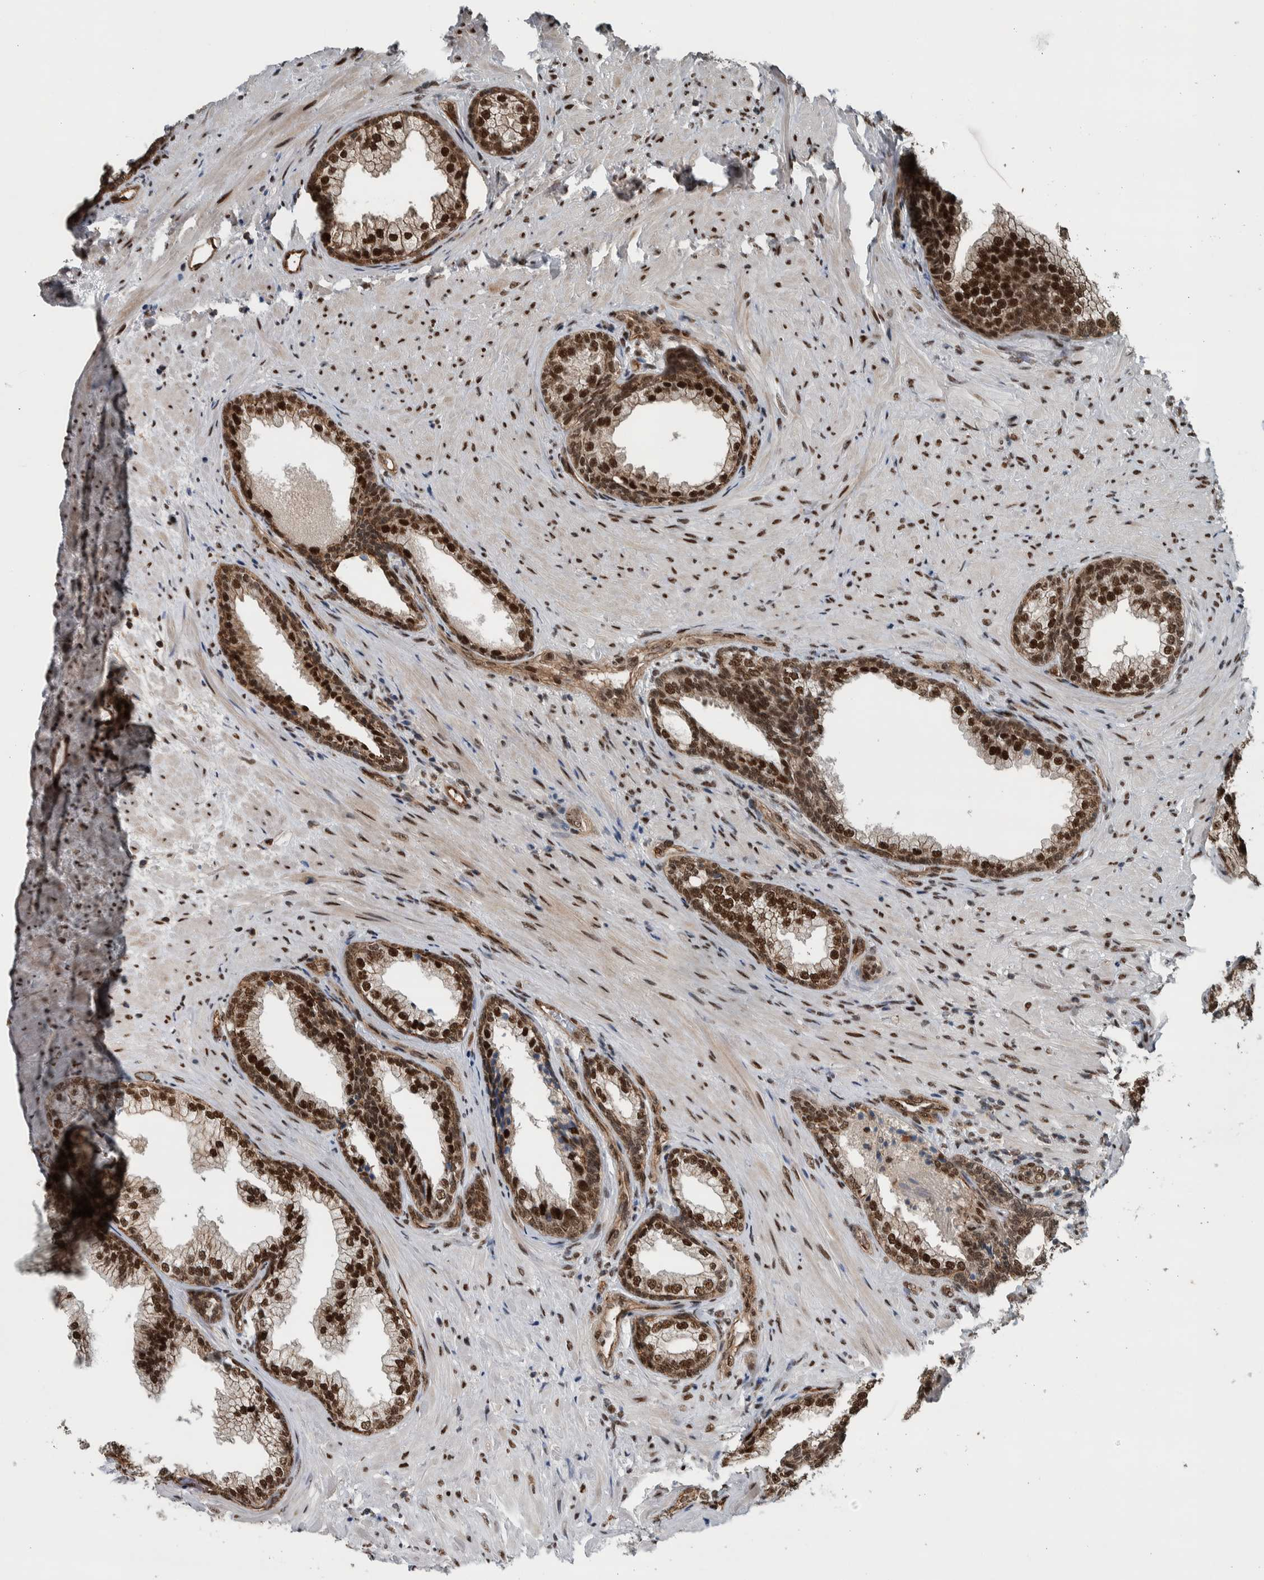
{"staining": {"intensity": "strong", "quantity": ">75%", "location": "cytoplasmic/membranous,nuclear"}, "tissue": "prostate", "cell_type": "Glandular cells", "image_type": "normal", "snomed": [{"axis": "morphology", "description": "Normal tissue, NOS"}, {"axis": "topography", "description": "Prostate"}], "caption": "Immunohistochemistry (IHC) (DAB) staining of unremarkable prostate displays strong cytoplasmic/membranous,nuclear protein expression in approximately >75% of glandular cells.", "gene": "FAM135B", "patient": {"sex": "male", "age": 76}}